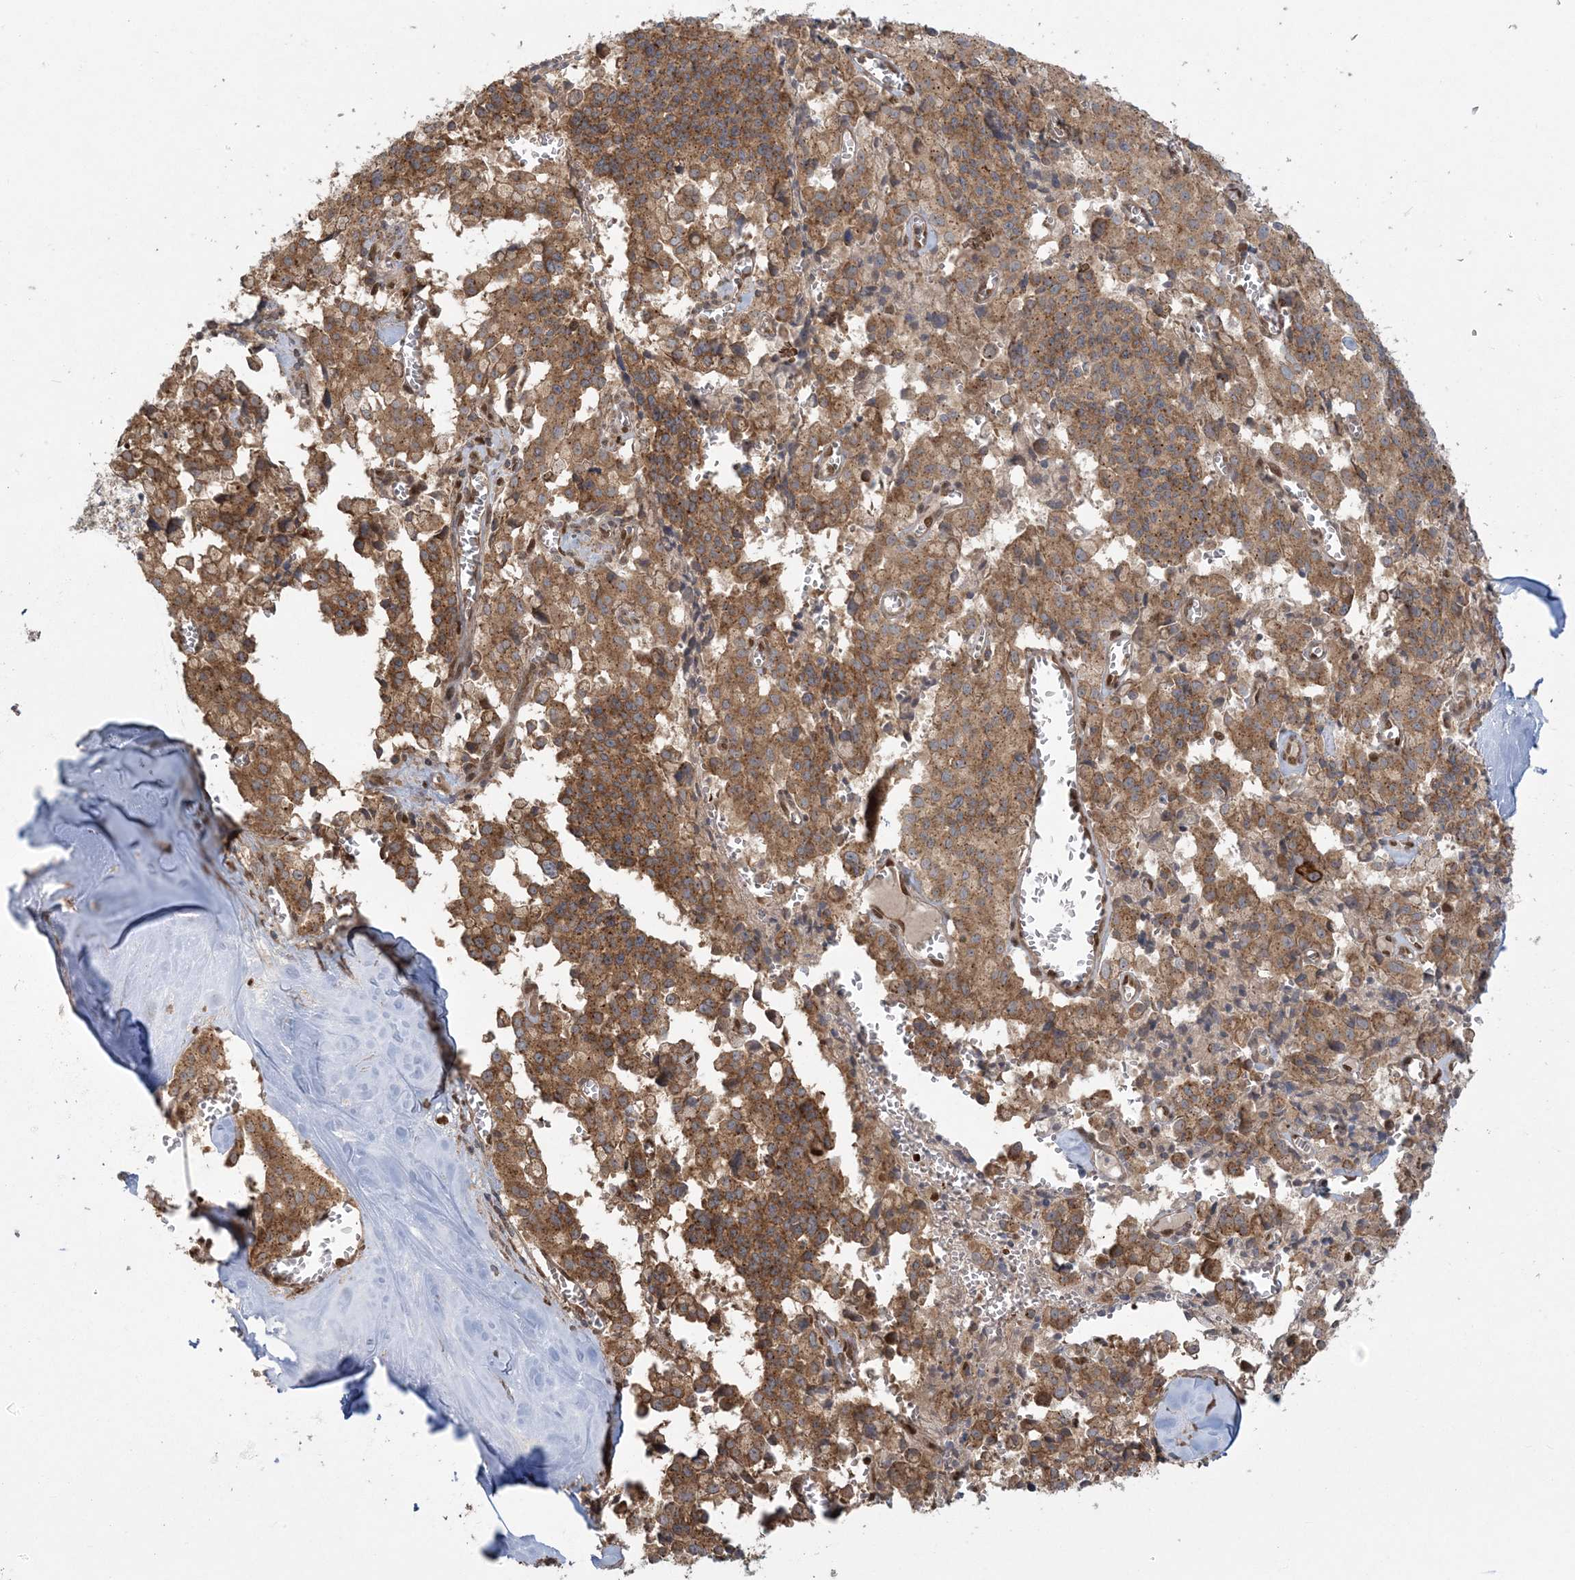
{"staining": {"intensity": "moderate", "quantity": ">75%", "location": "cytoplasmic/membranous"}, "tissue": "pancreatic cancer", "cell_type": "Tumor cells", "image_type": "cancer", "snomed": [{"axis": "morphology", "description": "Adenocarcinoma, NOS"}, {"axis": "topography", "description": "Pancreas"}], "caption": "Immunohistochemistry image of adenocarcinoma (pancreatic) stained for a protein (brown), which shows medium levels of moderate cytoplasmic/membranous positivity in about >75% of tumor cells.", "gene": "ABCF3", "patient": {"sex": "male", "age": 65}}